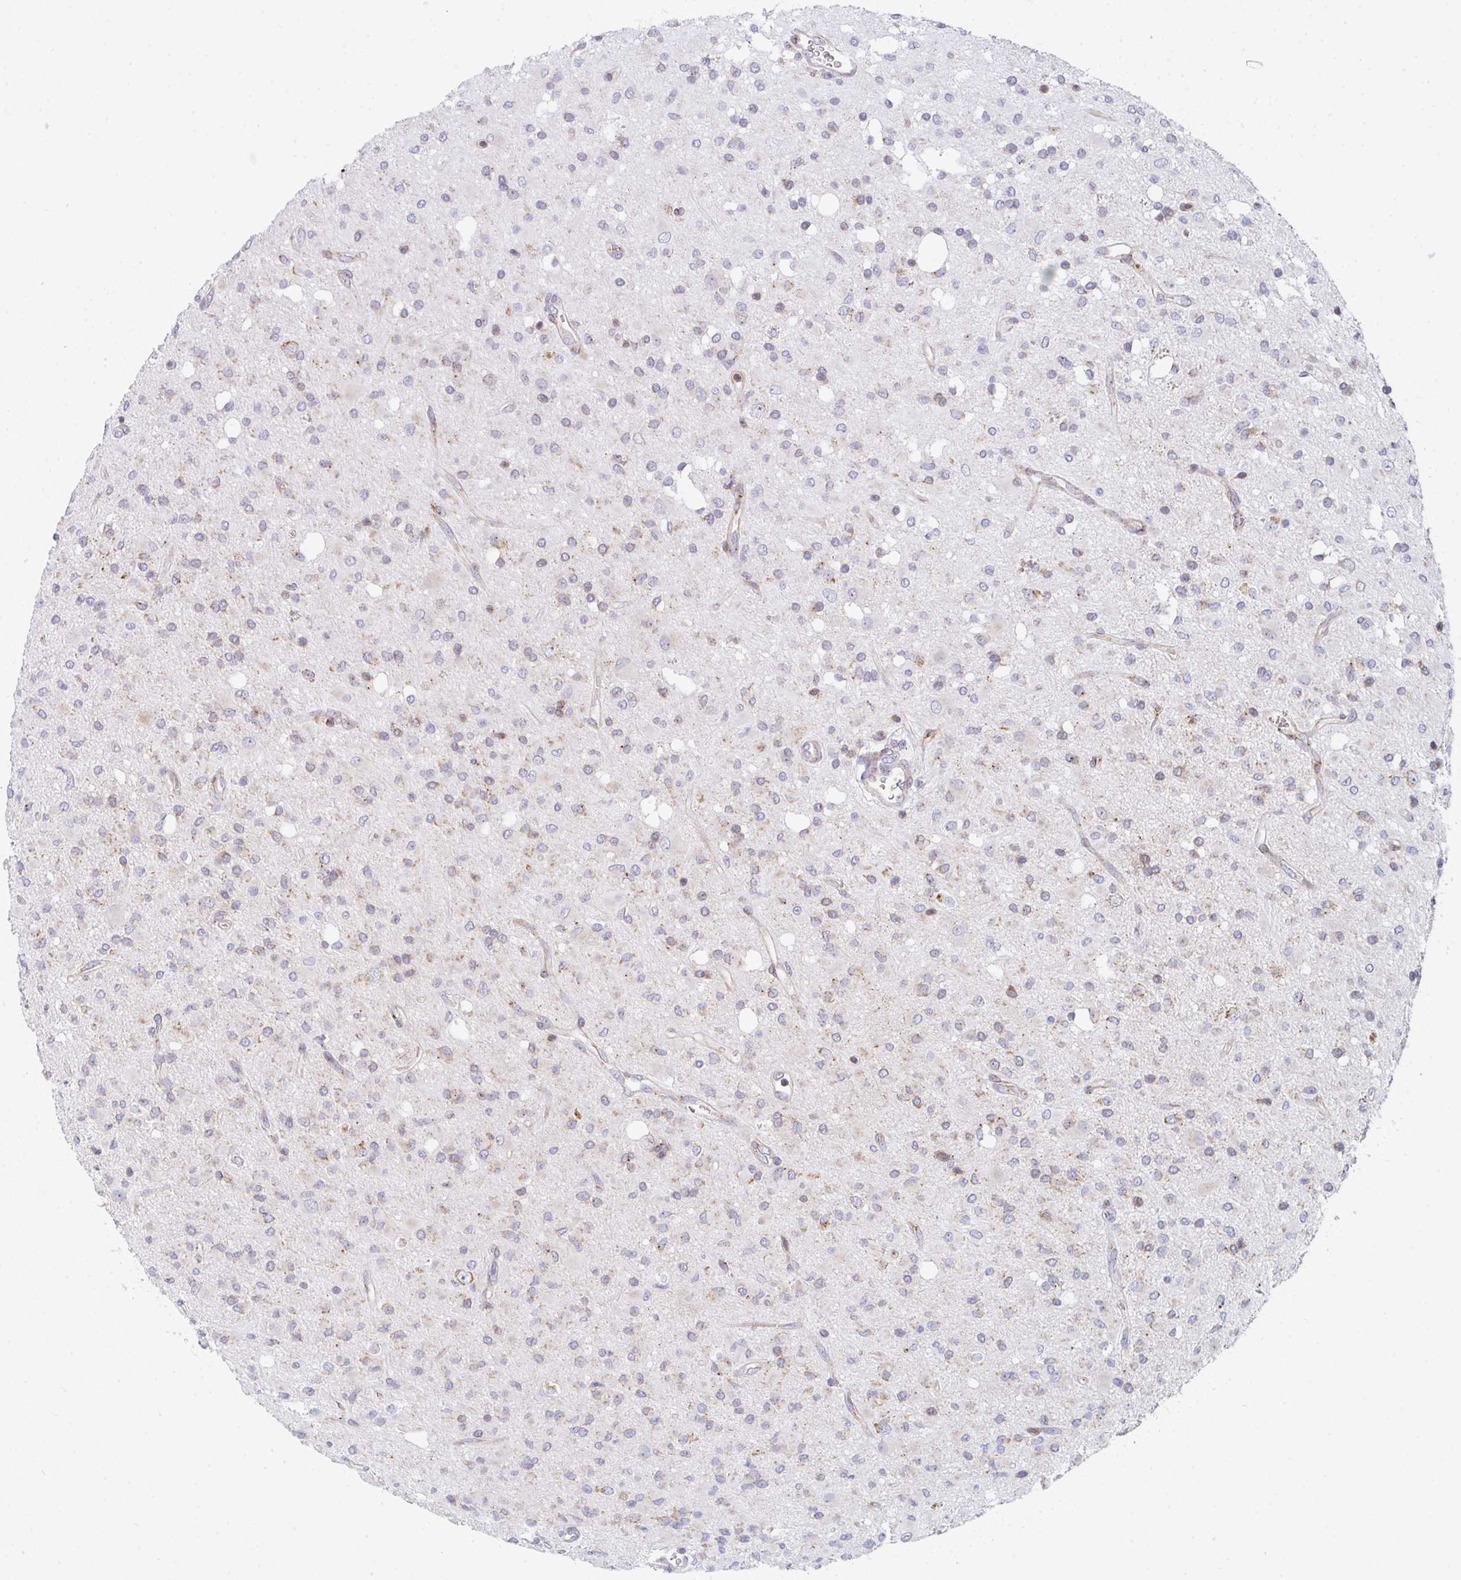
{"staining": {"intensity": "weak", "quantity": "<25%", "location": "cytoplasmic/membranous"}, "tissue": "glioma", "cell_type": "Tumor cells", "image_type": "cancer", "snomed": [{"axis": "morphology", "description": "Glioma, malignant, Low grade"}, {"axis": "topography", "description": "Brain"}], "caption": "IHC photomicrograph of neoplastic tissue: low-grade glioma (malignant) stained with DAB (3,3'-diaminobenzidine) demonstrates no significant protein expression in tumor cells.", "gene": "PRKCH", "patient": {"sex": "female", "age": 33}}